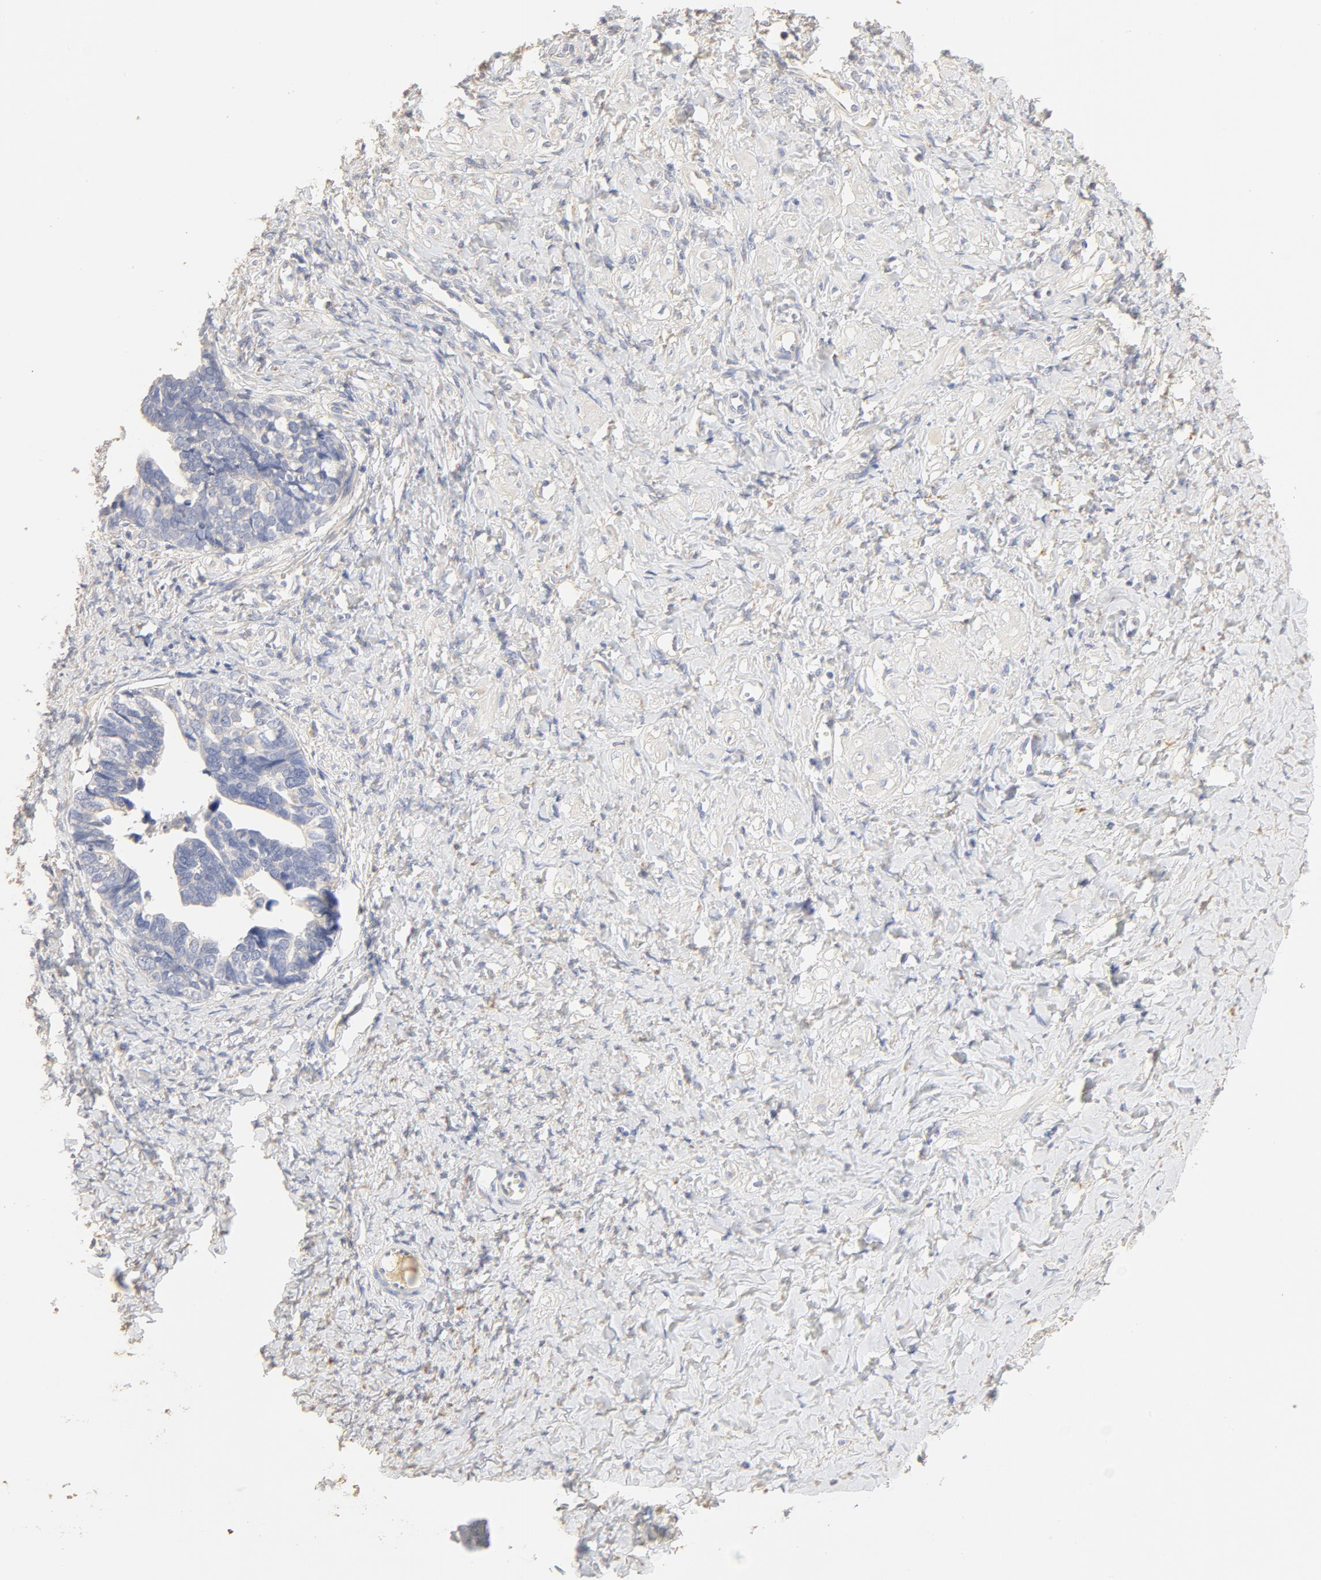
{"staining": {"intensity": "negative", "quantity": "none", "location": "none"}, "tissue": "ovarian cancer", "cell_type": "Tumor cells", "image_type": "cancer", "snomed": [{"axis": "morphology", "description": "Cystadenocarcinoma, serous, NOS"}, {"axis": "topography", "description": "Ovary"}], "caption": "An immunohistochemistry (IHC) micrograph of ovarian cancer (serous cystadenocarcinoma) is shown. There is no staining in tumor cells of ovarian cancer (serous cystadenocarcinoma). Brightfield microscopy of IHC stained with DAB (brown) and hematoxylin (blue), captured at high magnification.", "gene": "FCGBP", "patient": {"sex": "female", "age": 77}}